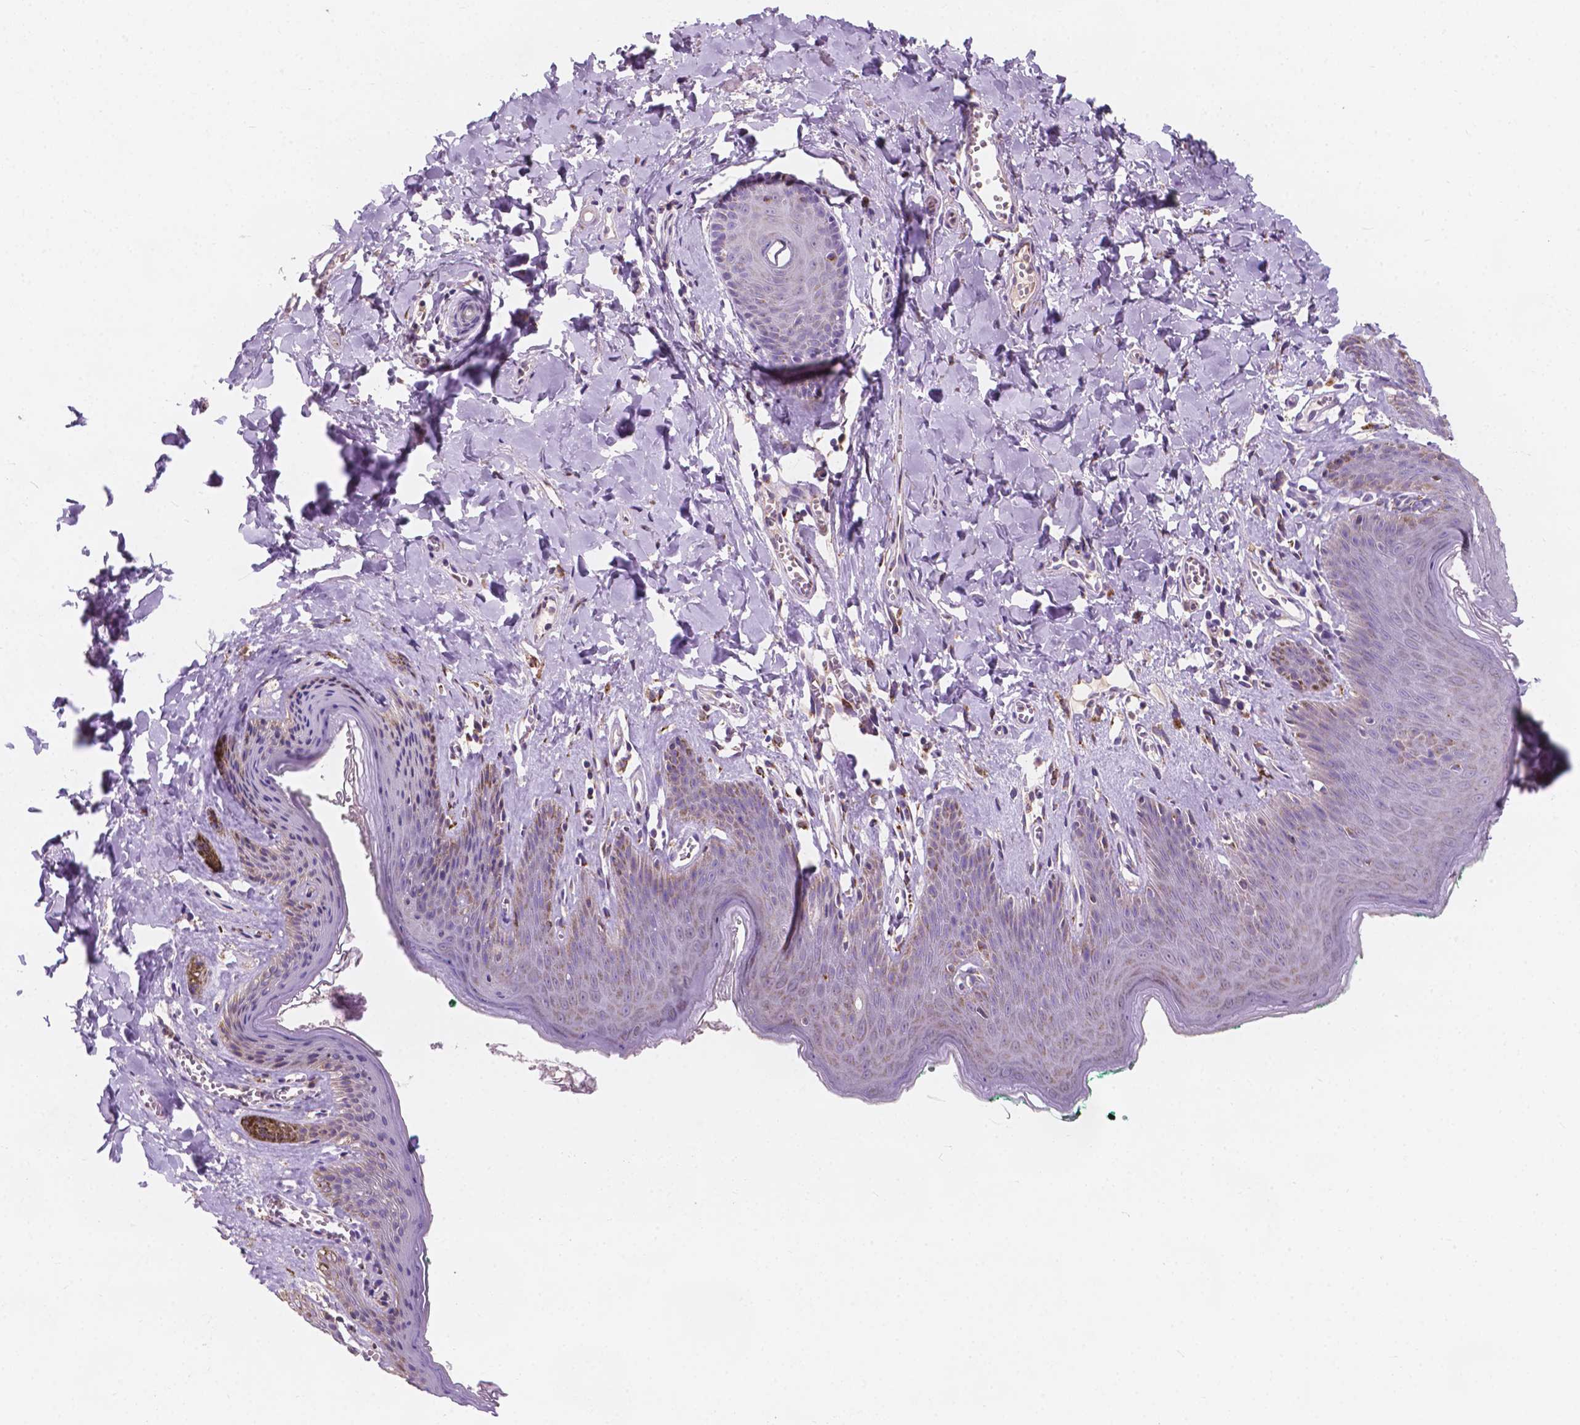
{"staining": {"intensity": "weak", "quantity": "<25%", "location": "cytoplasmic/membranous"}, "tissue": "skin", "cell_type": "Epidermal cells", "image_type": "normal", "snomed": [{"axis": "morphology", "description": "Normal tissue, NOS"}, {"axis": "topography", "description": "Vulva"}, {"axis": "topography", "description": "Peripheral nerve tissue"}], "caption": "Immunohistochemical staining of benign human skin shows no significant expression in epidermal cells.", "gene": "IREB2", "patient": {"sex": "female", "age": 66}}